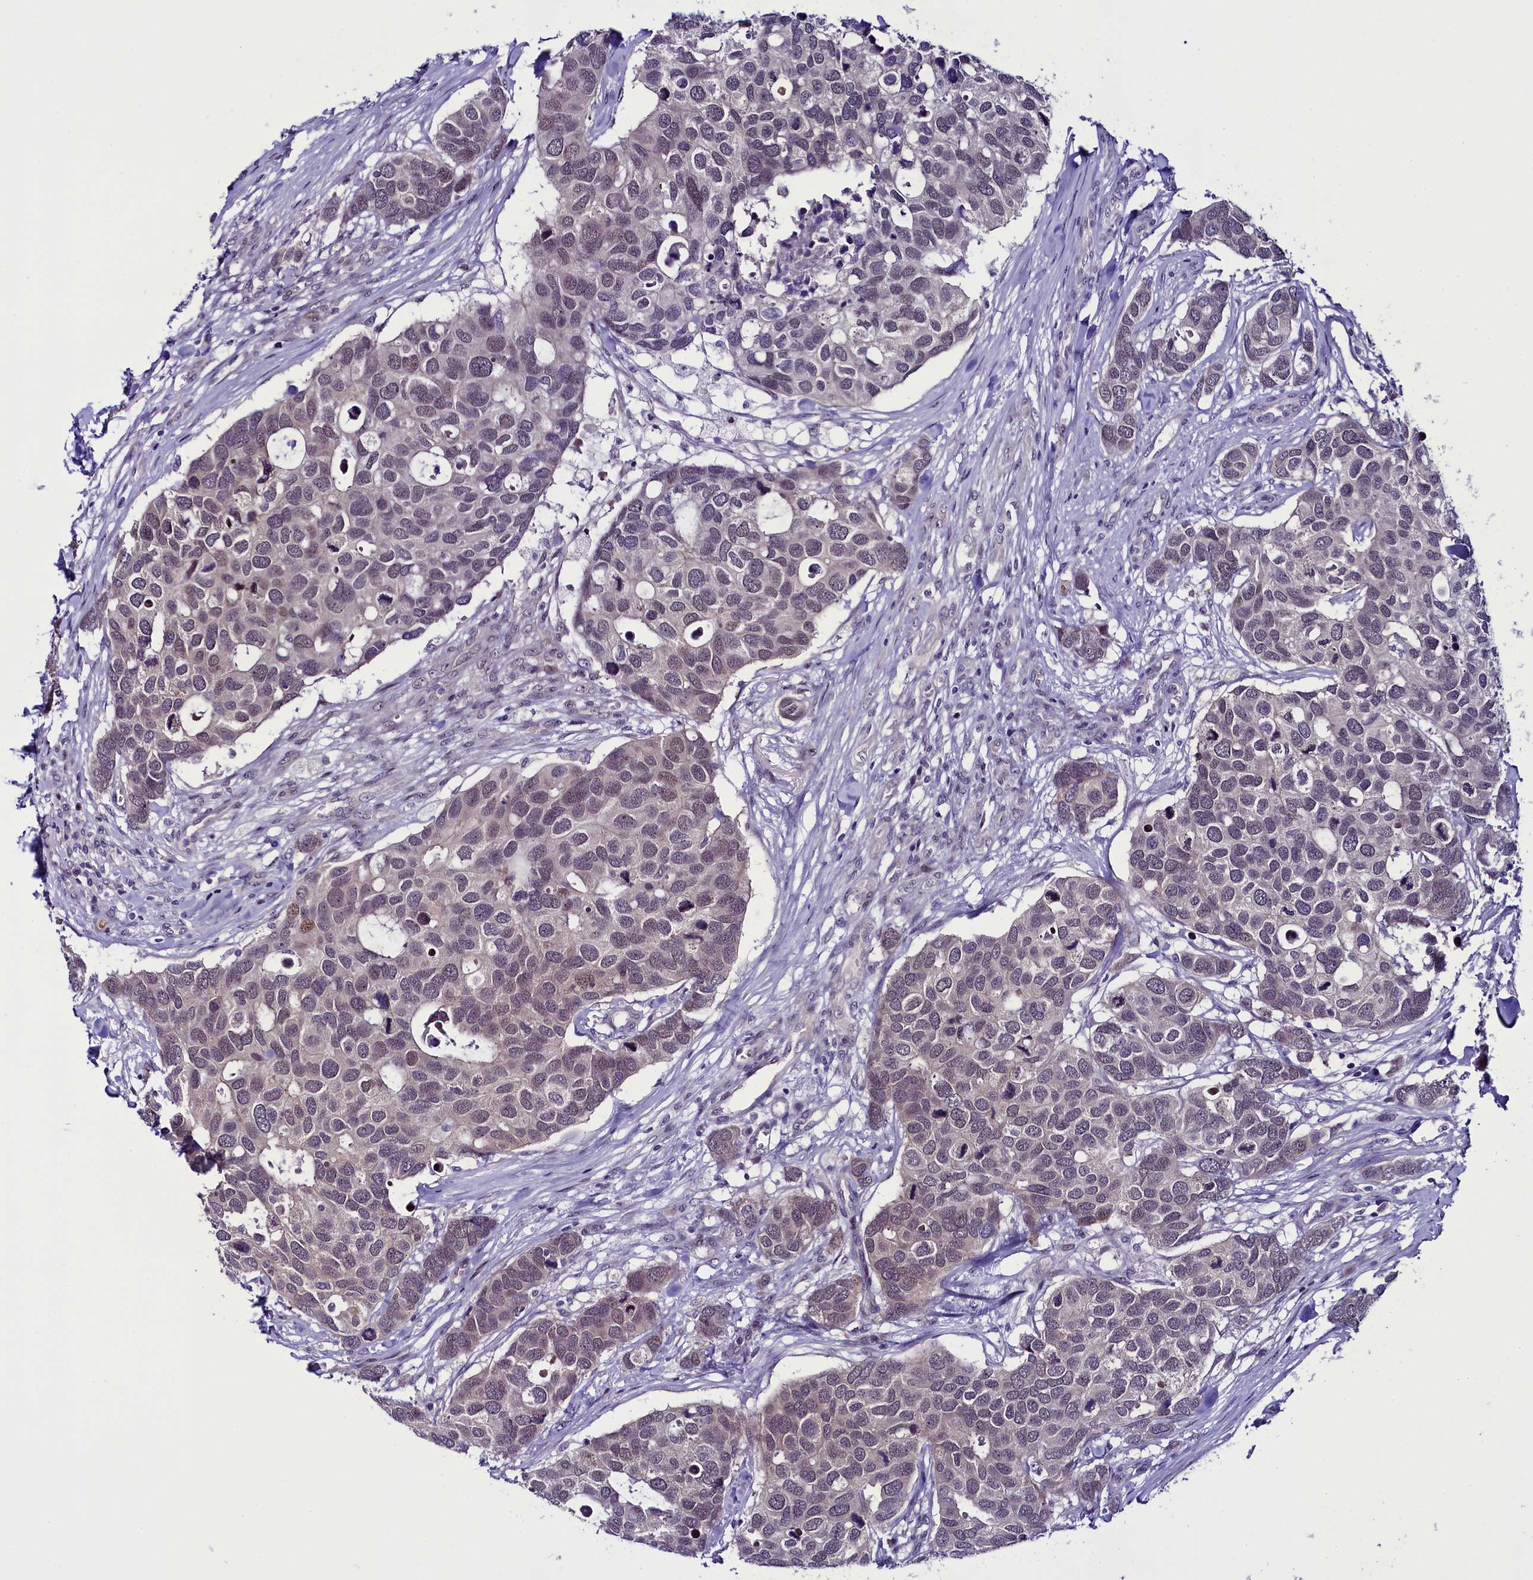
{"staining": {"intensity": "weak", "quantity": "25%-75%", "location": "nuclear"}, "tissue": "breast cancer", "cell_type": "Tumor cells", "image_type": "cancer", "snomed": [{"axis": "morphology", "description": "Duct carcinoma"}, {"axis": "topography", "description": "Breast"}], "caption": "Weak nuclear positivity is identified in approximately 25%-75% of tumor cells in intraductal carcinoma (breast).", "gene": "CCDC106", "patient": {"sex": "female", "age": 83}}